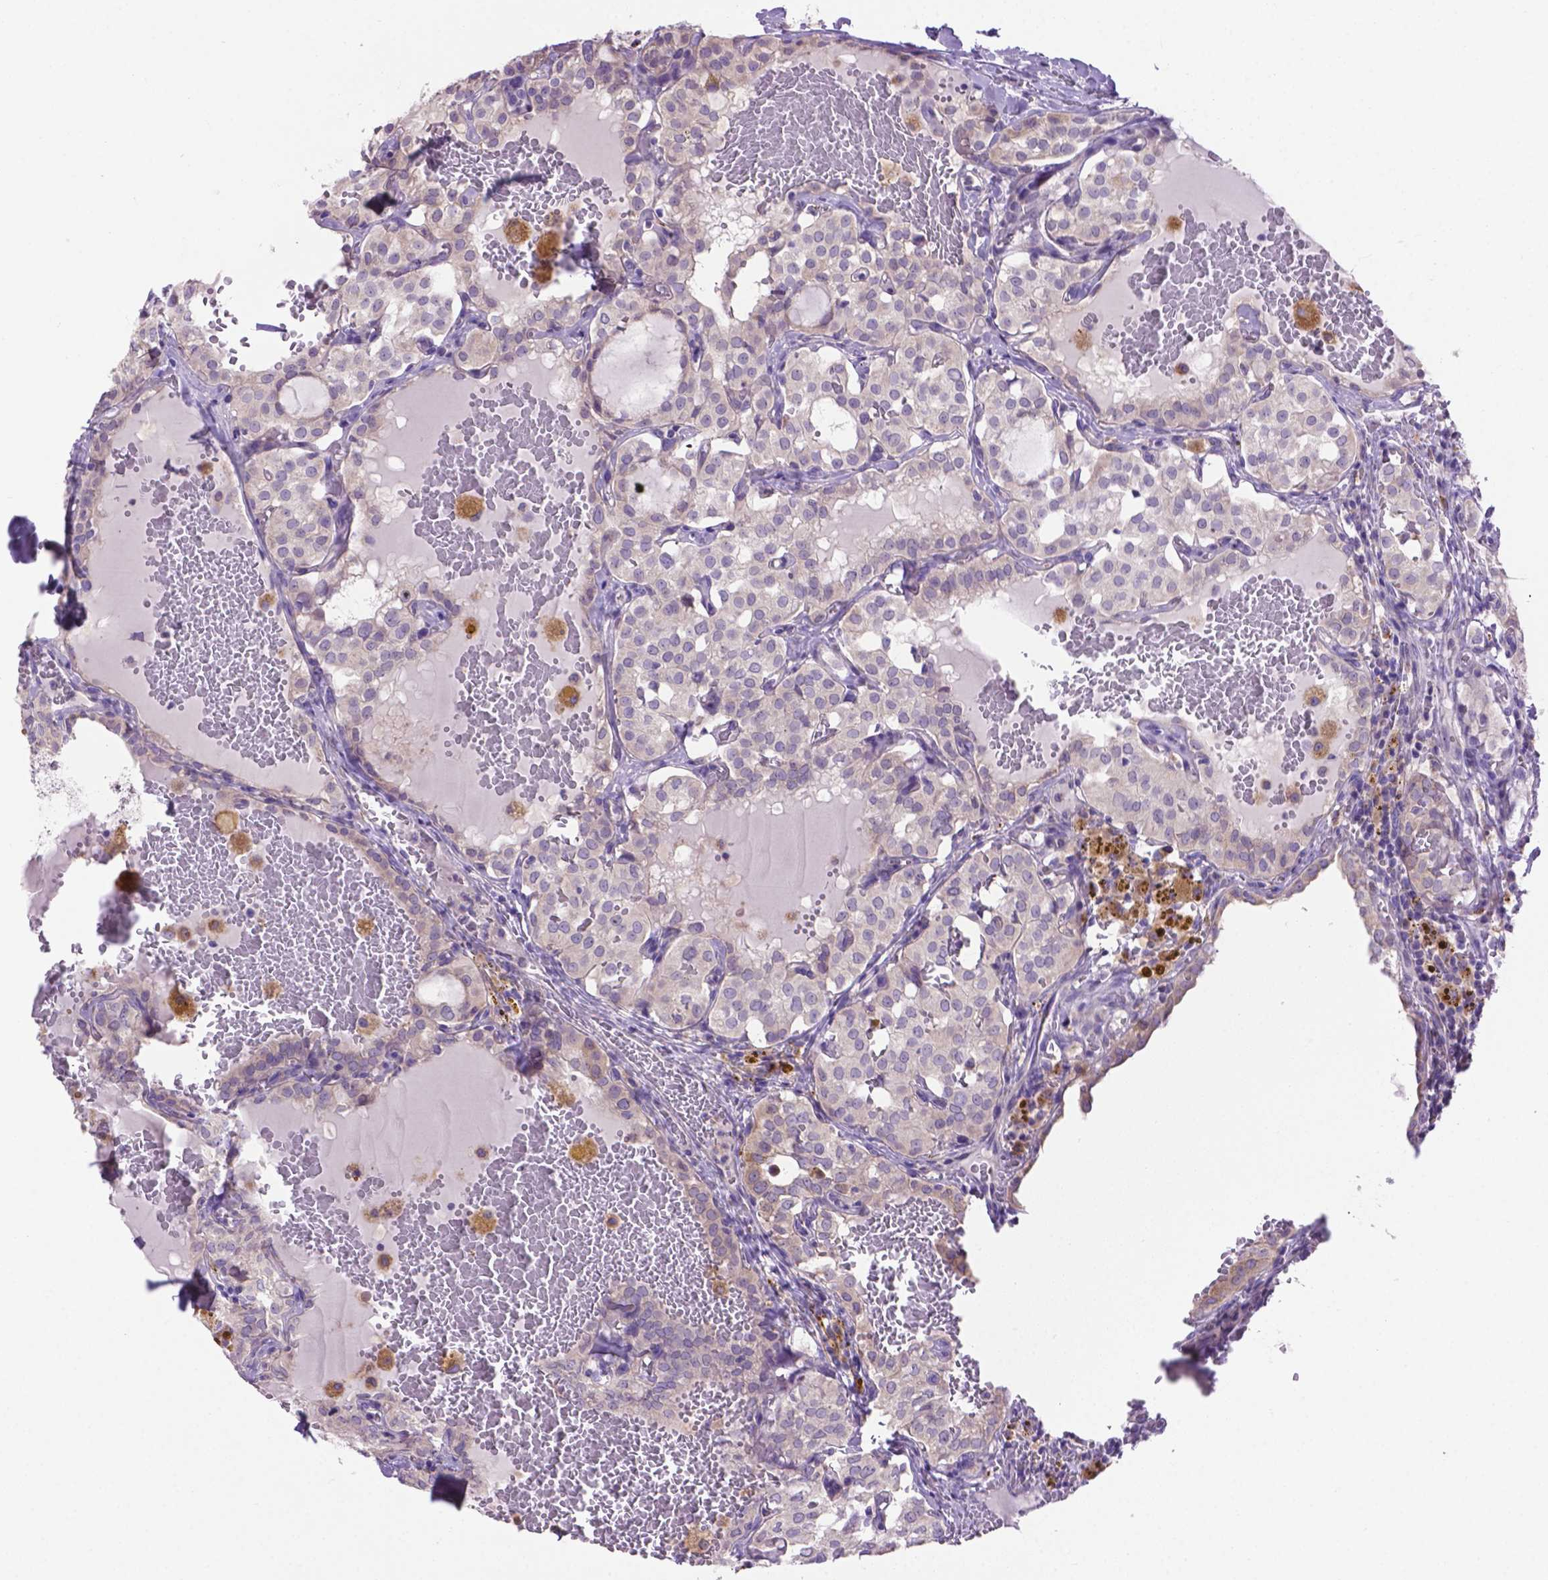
{"staining": {"intensity": "negative", "quantity": "none", "location": "none"}, "tissue": "thyroid cancer", "cell_type": "Tumor cells", "image_type": "cancer", "snomed": [{"axis": "morphology", "description": "Papillary adenocarcinoma, NOS"}, {"axis": "topography", "description": "Thyroid gland"}], "caption": "Tumor cells are negative for brown protein staining in thyroid cancer (papillary adenocarcinoma).", "gene": "CDH7", "patient": {"sex": "male", "age": 20}}